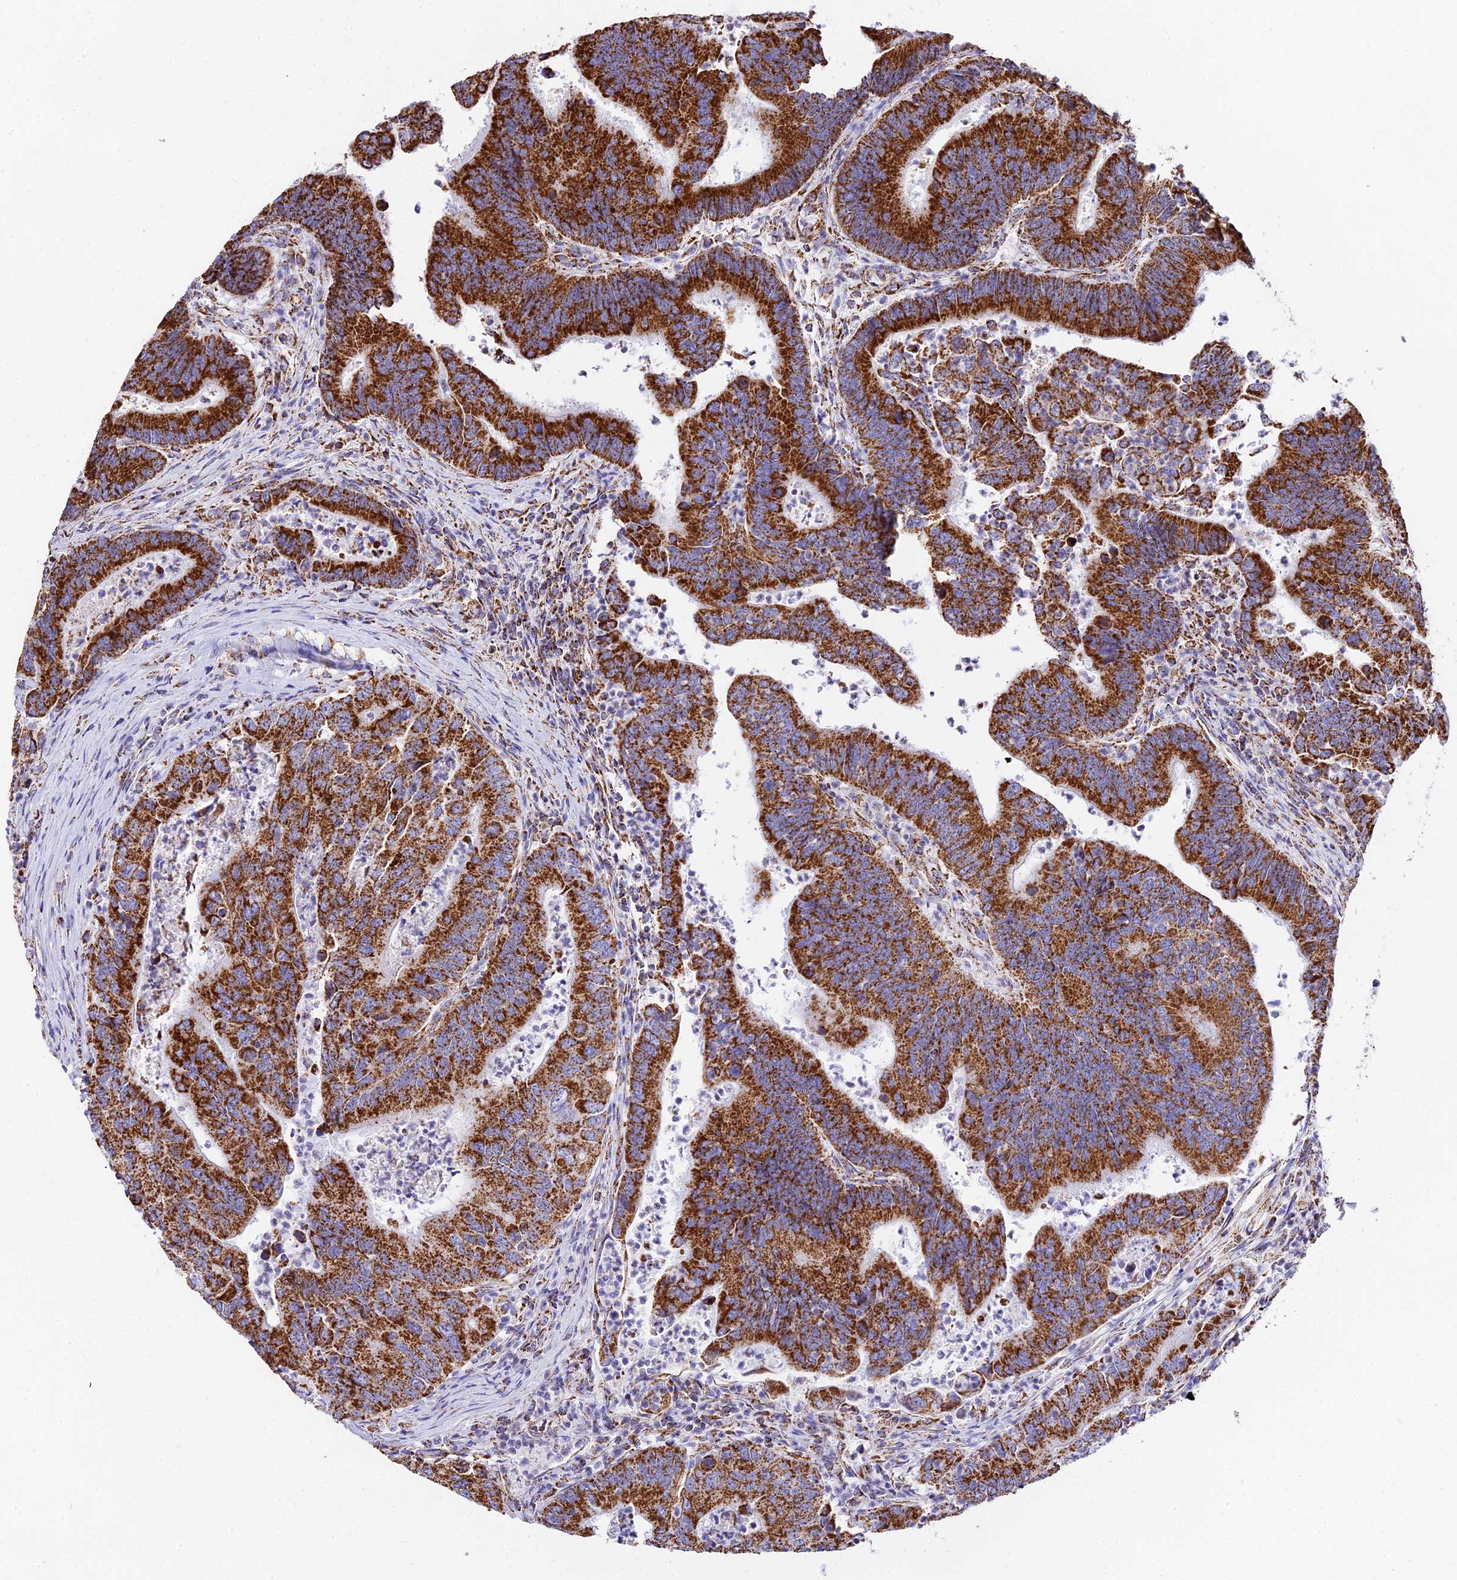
{"staining": {"intensity": "strong", "quantity": ">75%", "location": "cytoplasmic/membranous"}, "tissue": "colorectal cancer", "cell_type": "Tumor cells", "image_type": "cancer", "snomed": [{"axis": "morphology", "description": "Adenocarcinoma, NOS"}, {"axis": "topography", "description": "Colon"}], "caption": "Strong cytoplasmic/membranous protein positivity is seen in about >75% of tumor cells in adenocarcinoma (colorectal).", "gene": "ATP5PD", "patient": {"sex": "female", "age": 67}}